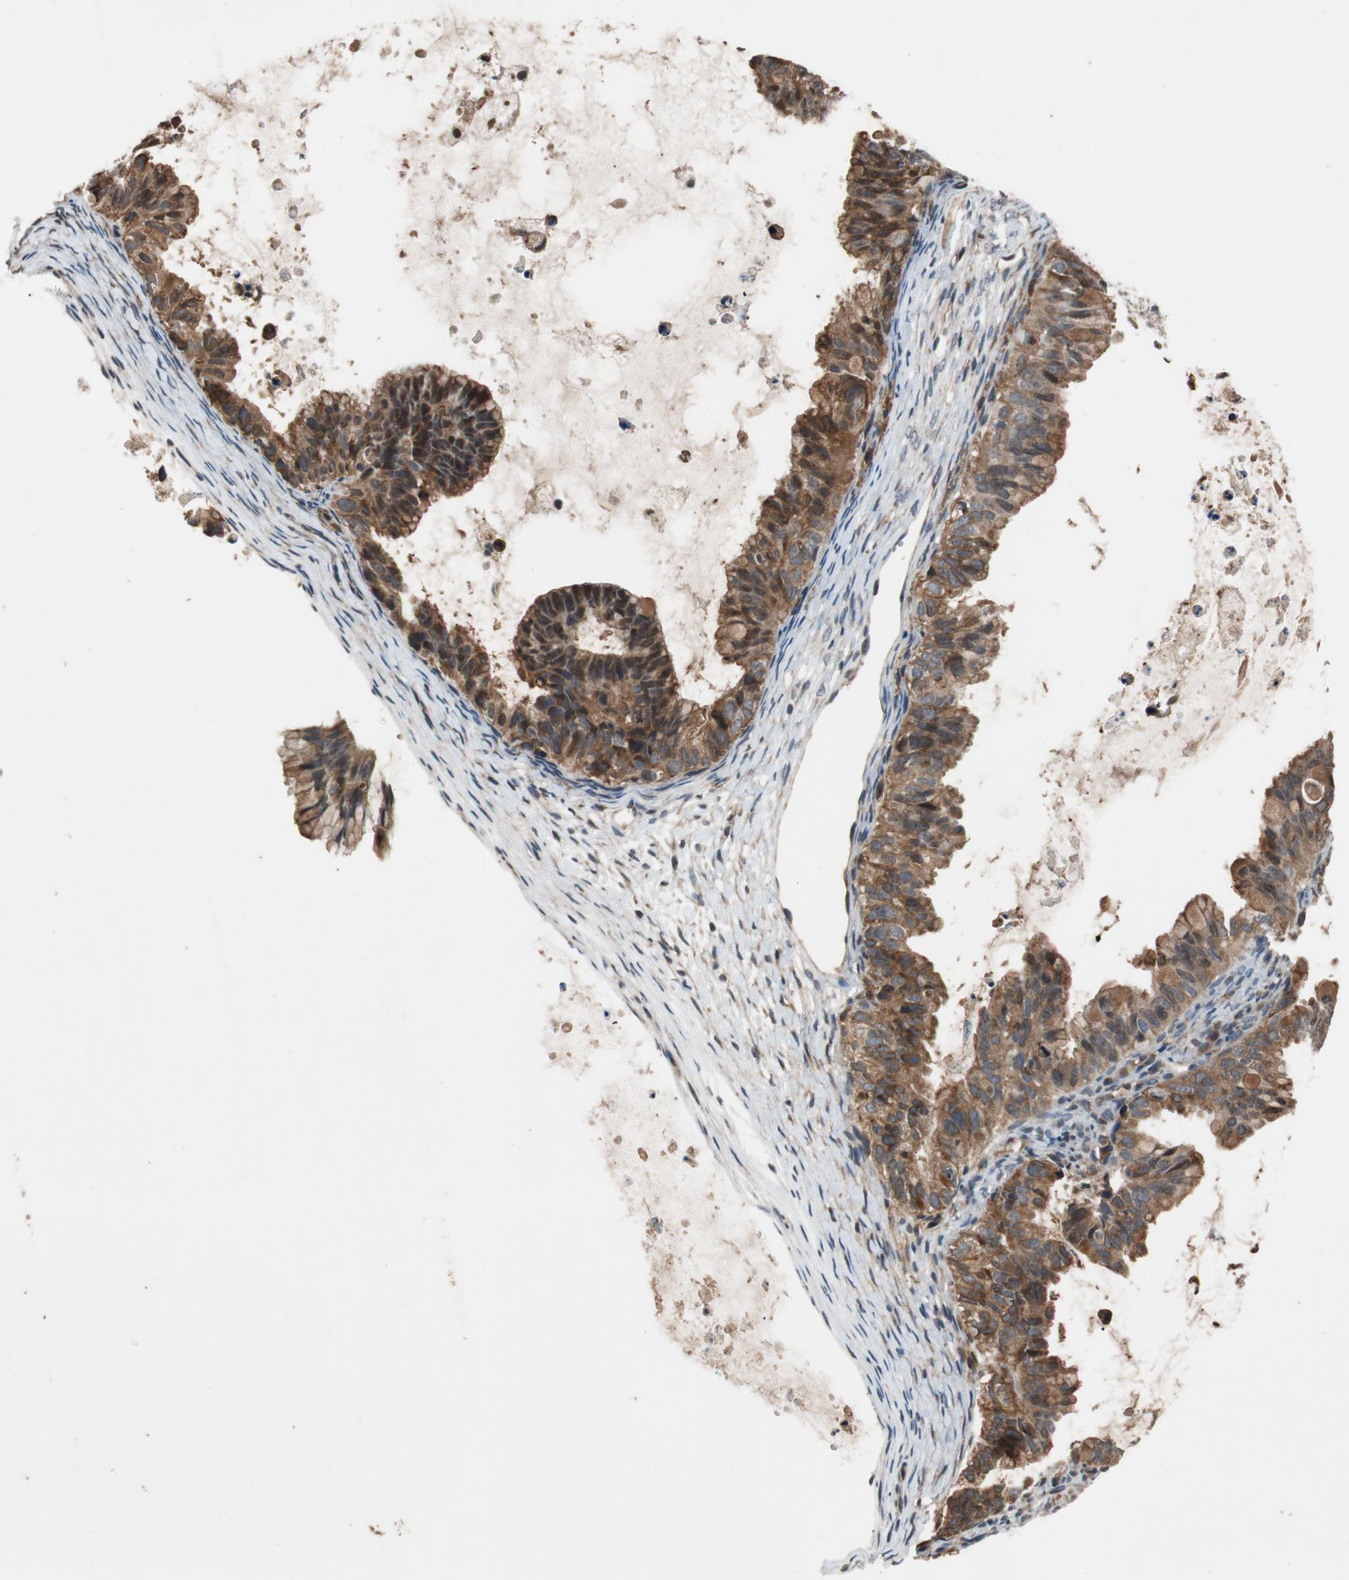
{"staining": {"intensity": "moderate", "quantity": ">75%", "location": "cytoplasmic/membranous"}, "tissue": "ovarian cancer", "cell_type": "Tumor cells", "image_type": "cancer", "snomed": [{"axis": "morphology", "description": "Cystadenocarcinoma, mucinous, NOS"}, {"axis": "topography", "description": "Ovary"}], "caption": "This histopathology image demonstrates ovarian cancer stained with immunohistochemistry to label a protein in brown. The cytoplasmic/membranous of tumor cells show moderate positivity for the protein. Nuclei are counter-stained blue.", "gene": "ATP2C1", "patient": {"sex": "female", "age": 36}}